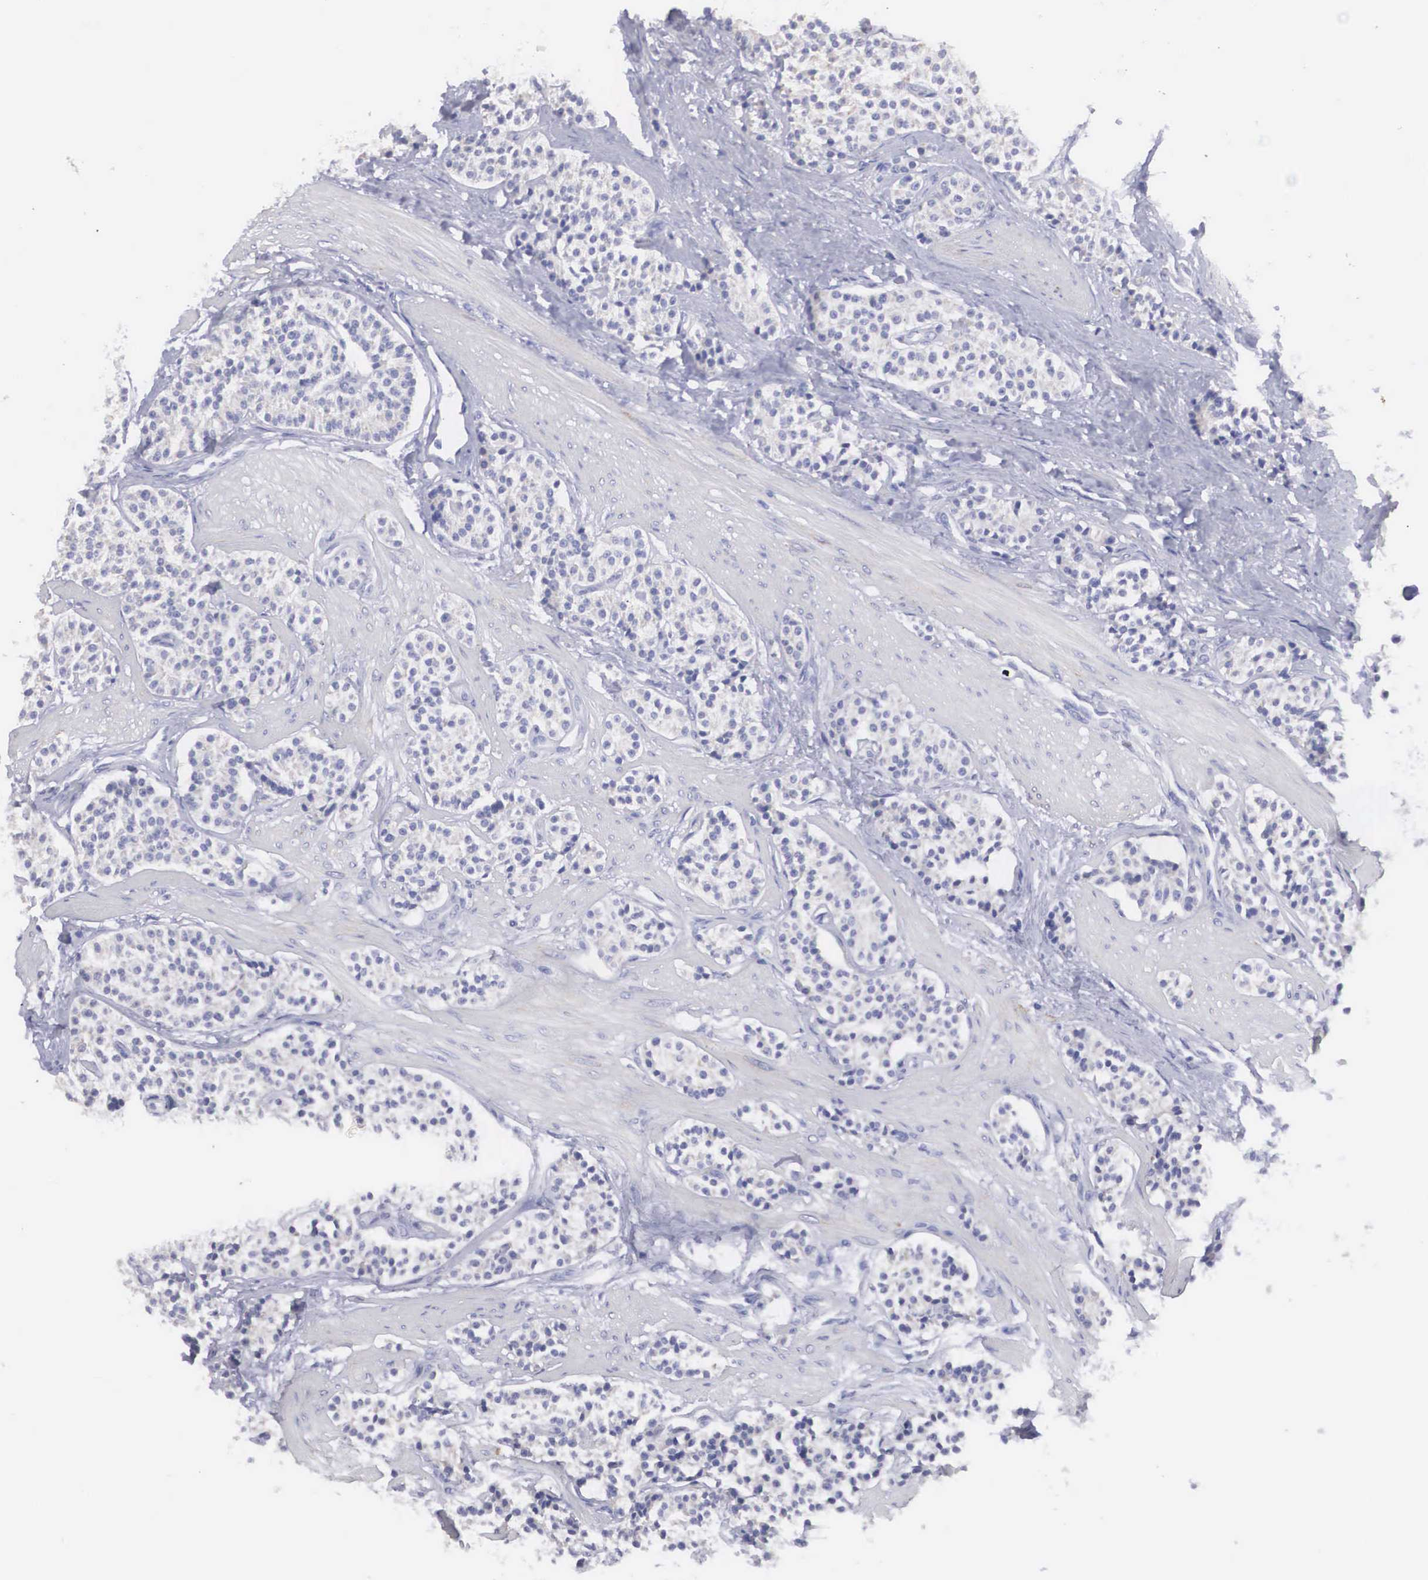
{"staining": {"intensity": "negative", "quantity": "none", "location": "none"}, "tissue": "carcinoid", "cell_type": "Tumor cells", "image_type": "cancer", "snomed": [{"axis": "morphology", "description": "Carcinoid, malignant, NOS"}, {"axis": "topography", "description": "Stomach"}], "caption": "Protein analysis of carcinoid (malignant) shows no significant expression in tumor cells.", "gene": "ARMCX3", "patient": {"sex": "female", "age": 76}}